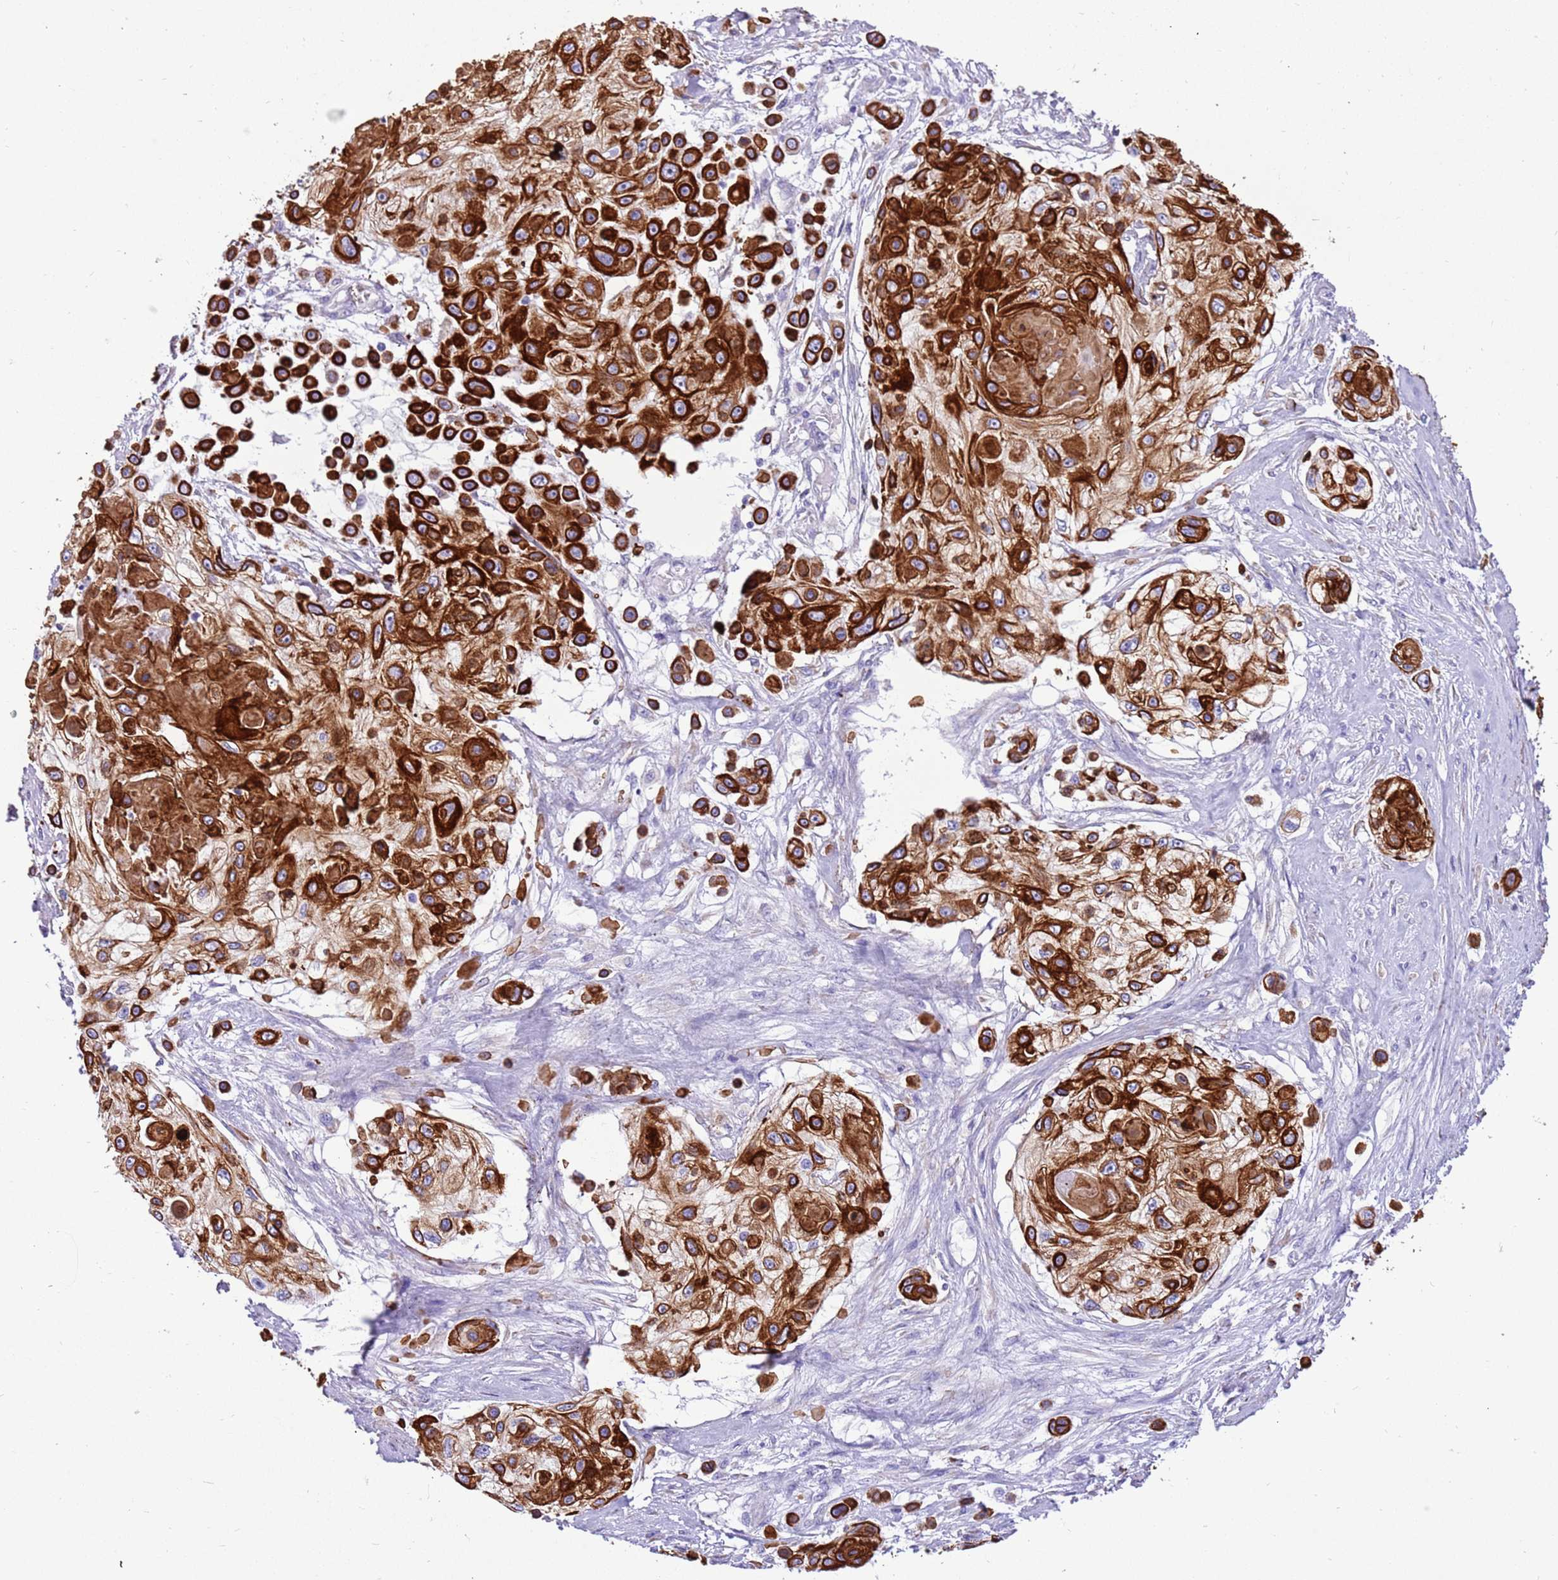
{"staining": {"intensity": "strong", "quantity": ">75%", "location": "cytoplasmic/membranous"}, "tissue": "skin cancer", "cell_type": "Tumor cells", "image_type": "cancer", "snomed": [{"axis": "morphology", "description": "Squamous cell carcinoma, NOS"}, {"axis": "topography", "description": "Skin"}], "caption": "Human squamous cell carcinoma (skin) stained for a protein (brown) demonstrates strong cytoplasmic/membranous positive expression in approximately >75% of tumor cells.", "gene": "R3HDM4", "patient": {"sex": "male", "age": 67}}